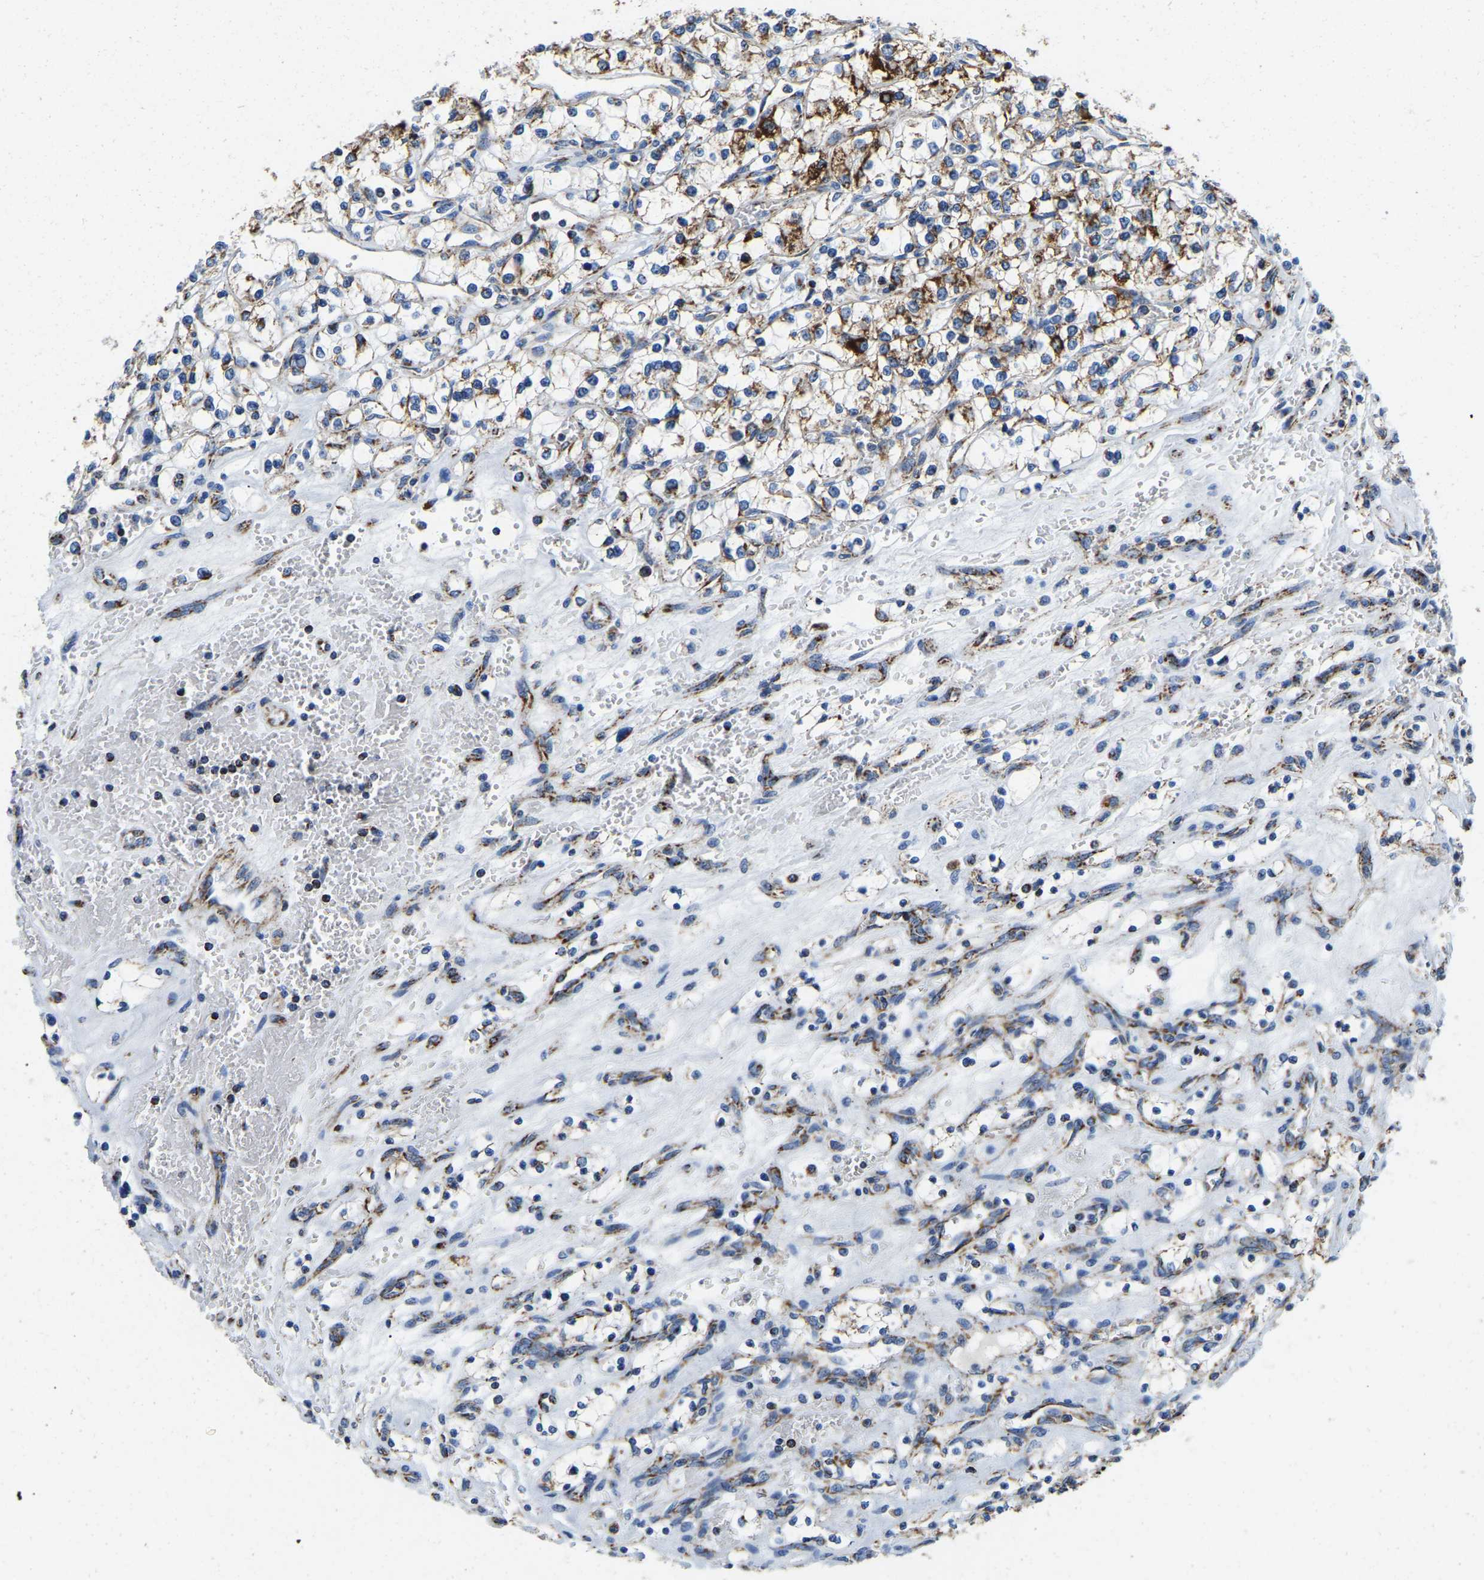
{"staining": {"intensity": "moderate", "quantity": "25%-75%", "location": "cytoplasmic/membranous"}, "tissue": "renal cancer", "cell_type": "Tumor cells", "image_type": "cancer", "snomed": [{"axis": "morphology", "description": "Adenocarcinoma, NOS"}, {"axis": "topography", "description": "Kidney"}], "caption": "Renal cancer stained with IHC demonstrates moderate cytoplasmic/membranous expression in approximately 25%-75% of tumor cells.", "gene": "SFXN1", "patient": {"sex": "female", "age": 69}}